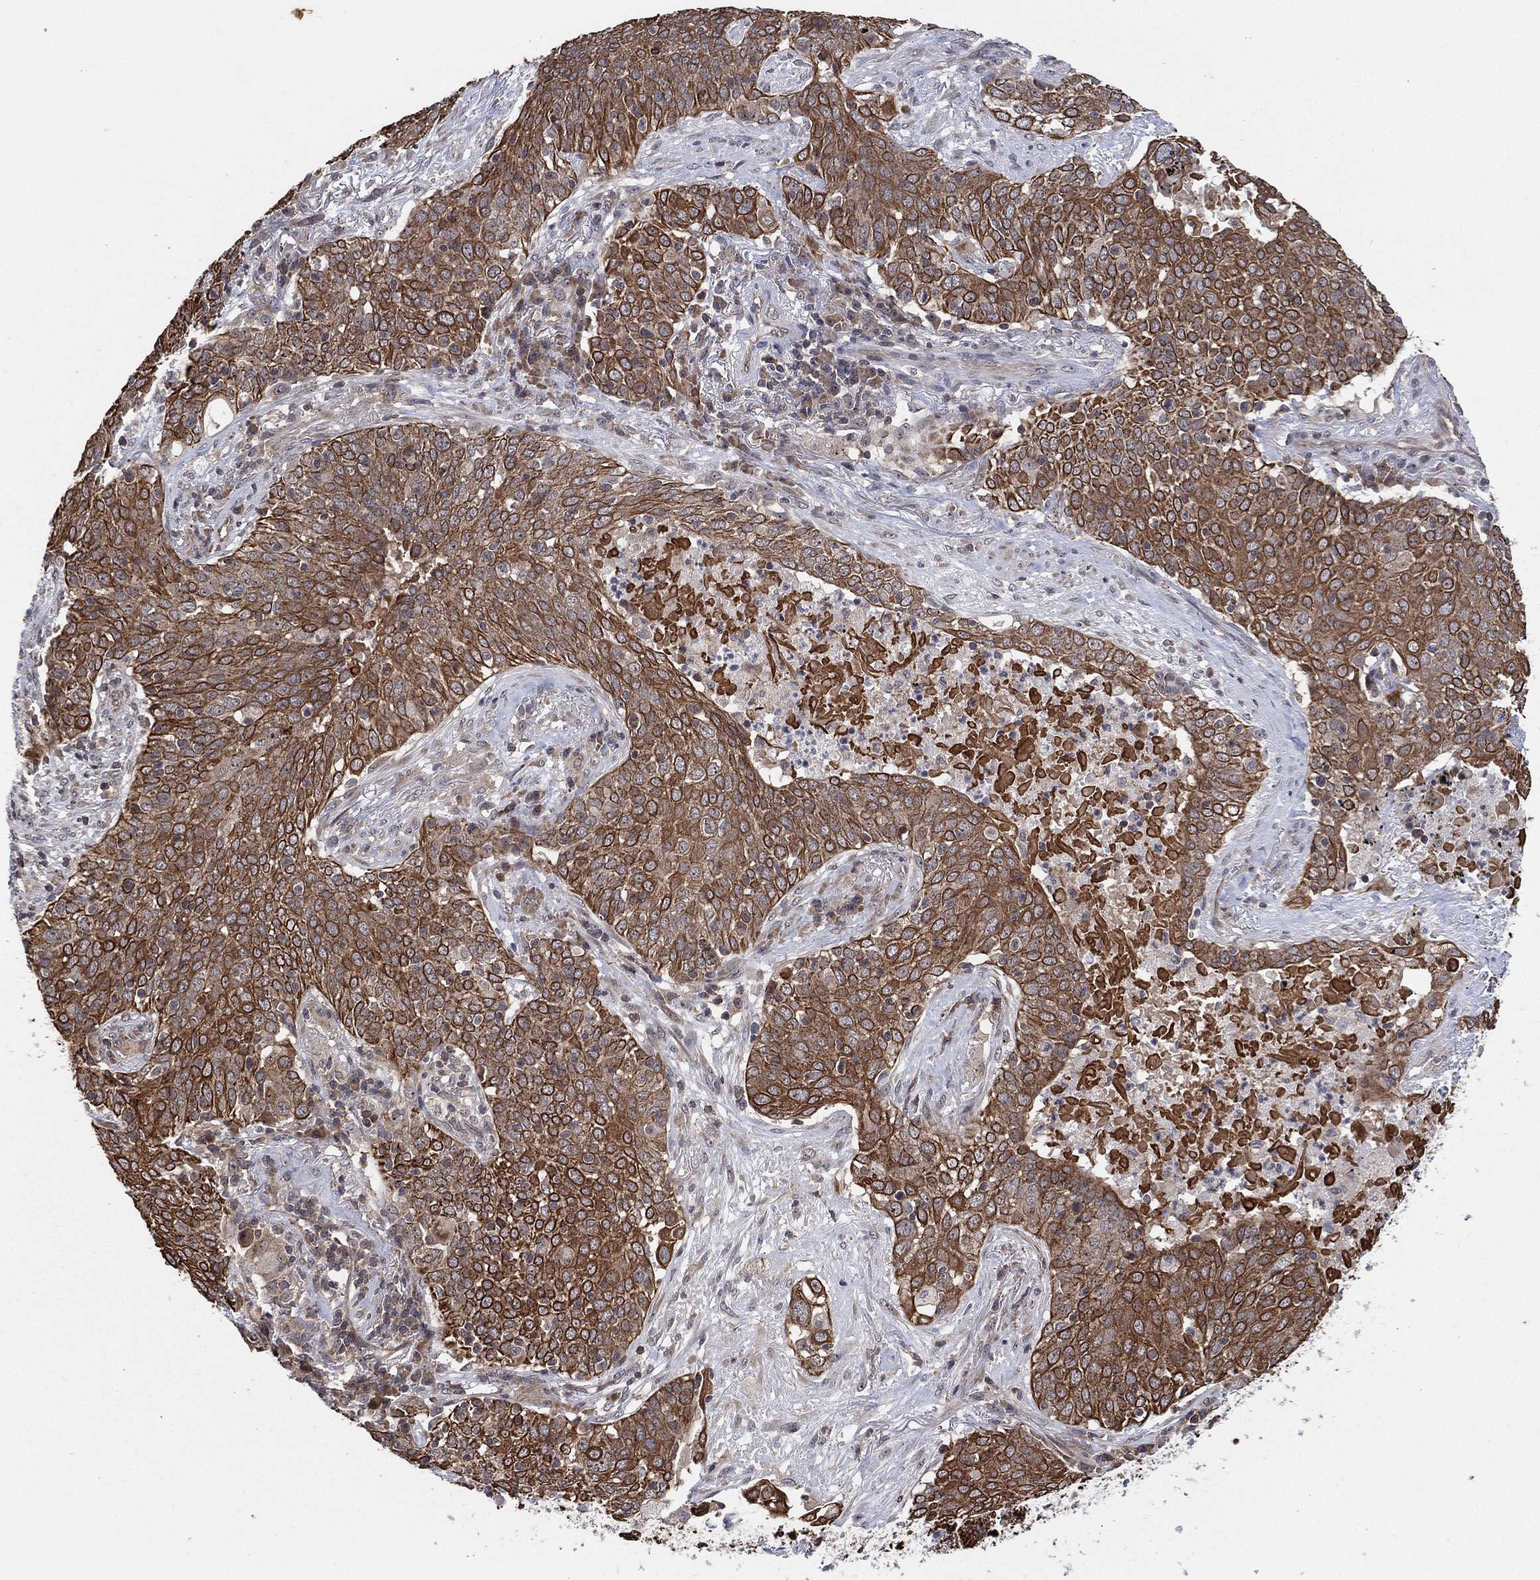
{"staining": {"intensity": "strong", "quantity": ">75%", "location": "cytoplasmic/membranous"}, "tissue": "lung cancer", "cell_type": "Tumor cells", "image_type": "cancer", "snomed": [{"axis": "morphology", "description": "Squamous cell carcinoma, NOS"}, {"axis": "topography", "description": "Lung"}], "caption": "Protein positivity by immunohistochemistry exhibits strong cytoplasmic/membranous staining in approximately >75% of tumor cells in lung cancer. Nuclei are stained in blue.", "gene": "TMCO1", "patient": {"sex": "male", "age": 82}}